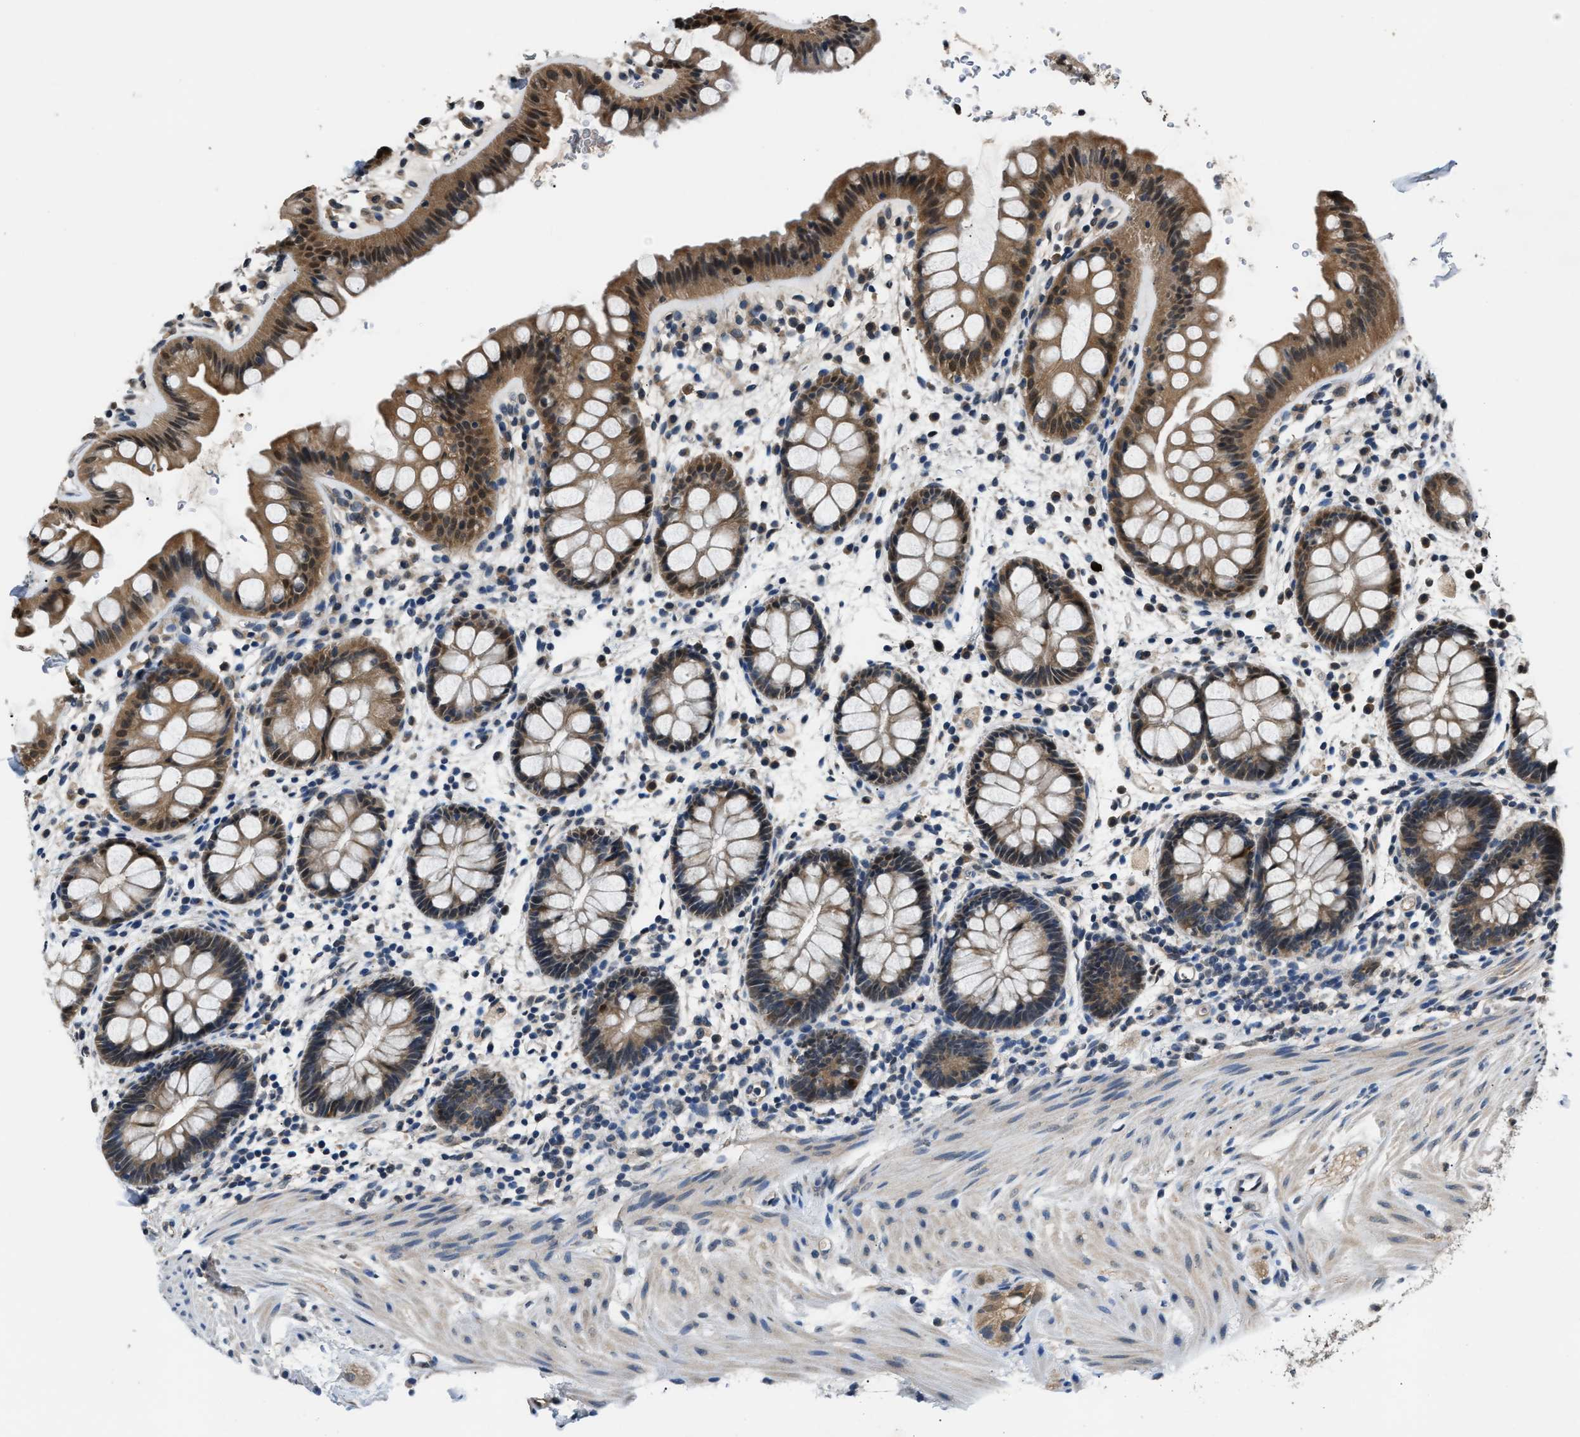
{"staining": {"intensity": "moderate", "quantity": ">75%", "location": "cytoplasmic/membranous"}, "tissue": "rectum", "cell_type": "Glandular cells", "image_type": "normal", "snomed": [{"axis": "morphology", "description": "Normal tissue, NOS"}, {"axis": "topography", "description": "Rectum"}], "caption": "A brown stain highlights moderate cytoplasmic/membranous positivity of a protein in glandular cells of unremarkable human rectum.", "gene": "TP53I3", "patient": {"sex": "female", "age": 24}}